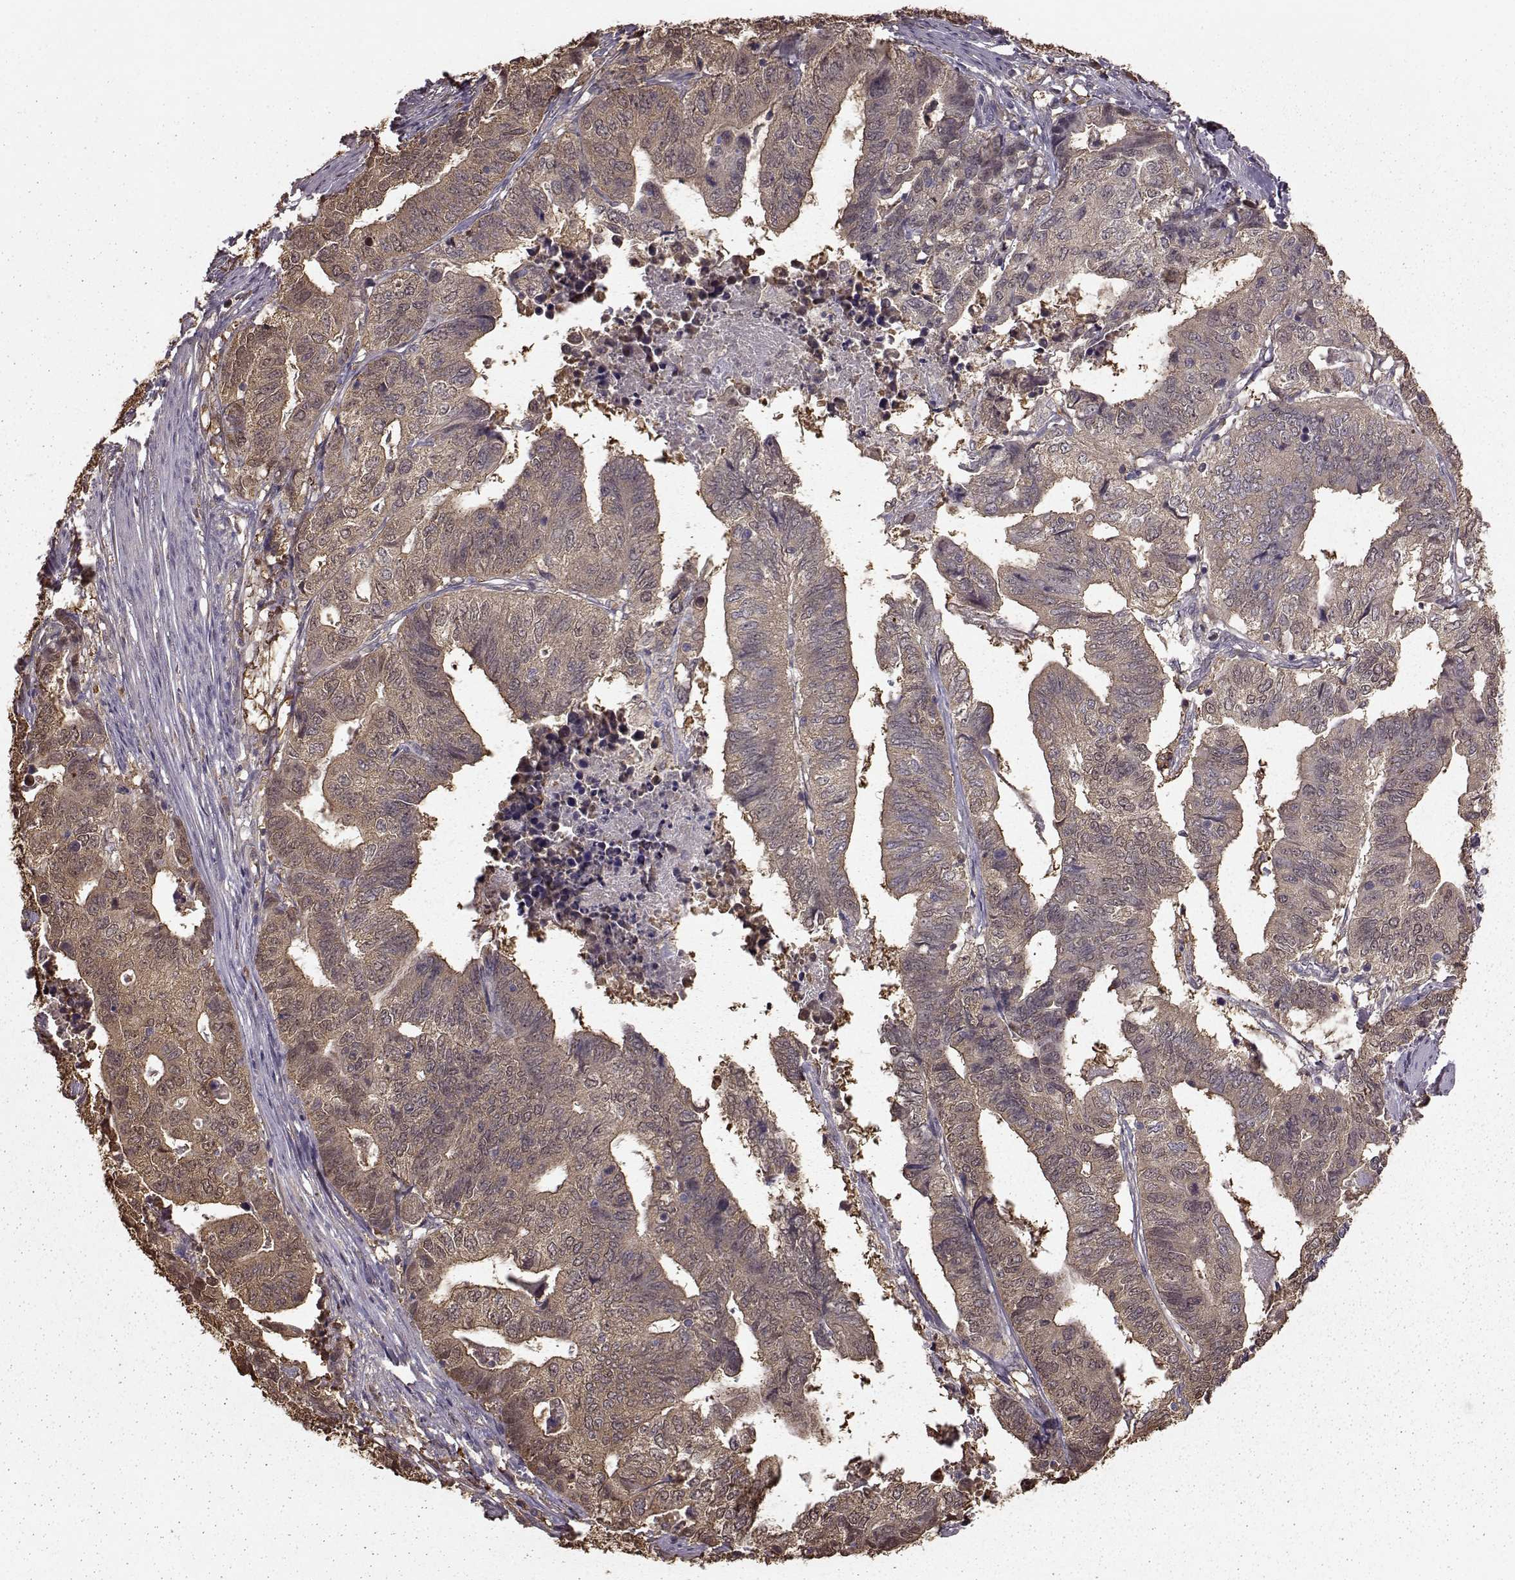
{"staining": {"intensity": "moderate", "quantity": "25%-75%", "location": "cytoplasmic/membranous"}, "tissue": "stomach cancer", "cell_type": "Tumor cells", "image_type": "cancer", "snomed": [{"axis": "morphology", "description": "Adenocarcinoma, NOS"}, {"axis": "topography", "description": "Stomach, upper"}], "caption": "The histopathology image displays staining of adenocarcinoma (stomach), revealing moderate cytoplasmic/membranous protein staining (brown color) within tumor cells.", "gene": "NME1-NME2", "patient": {"sex": "female", "age": 67}}